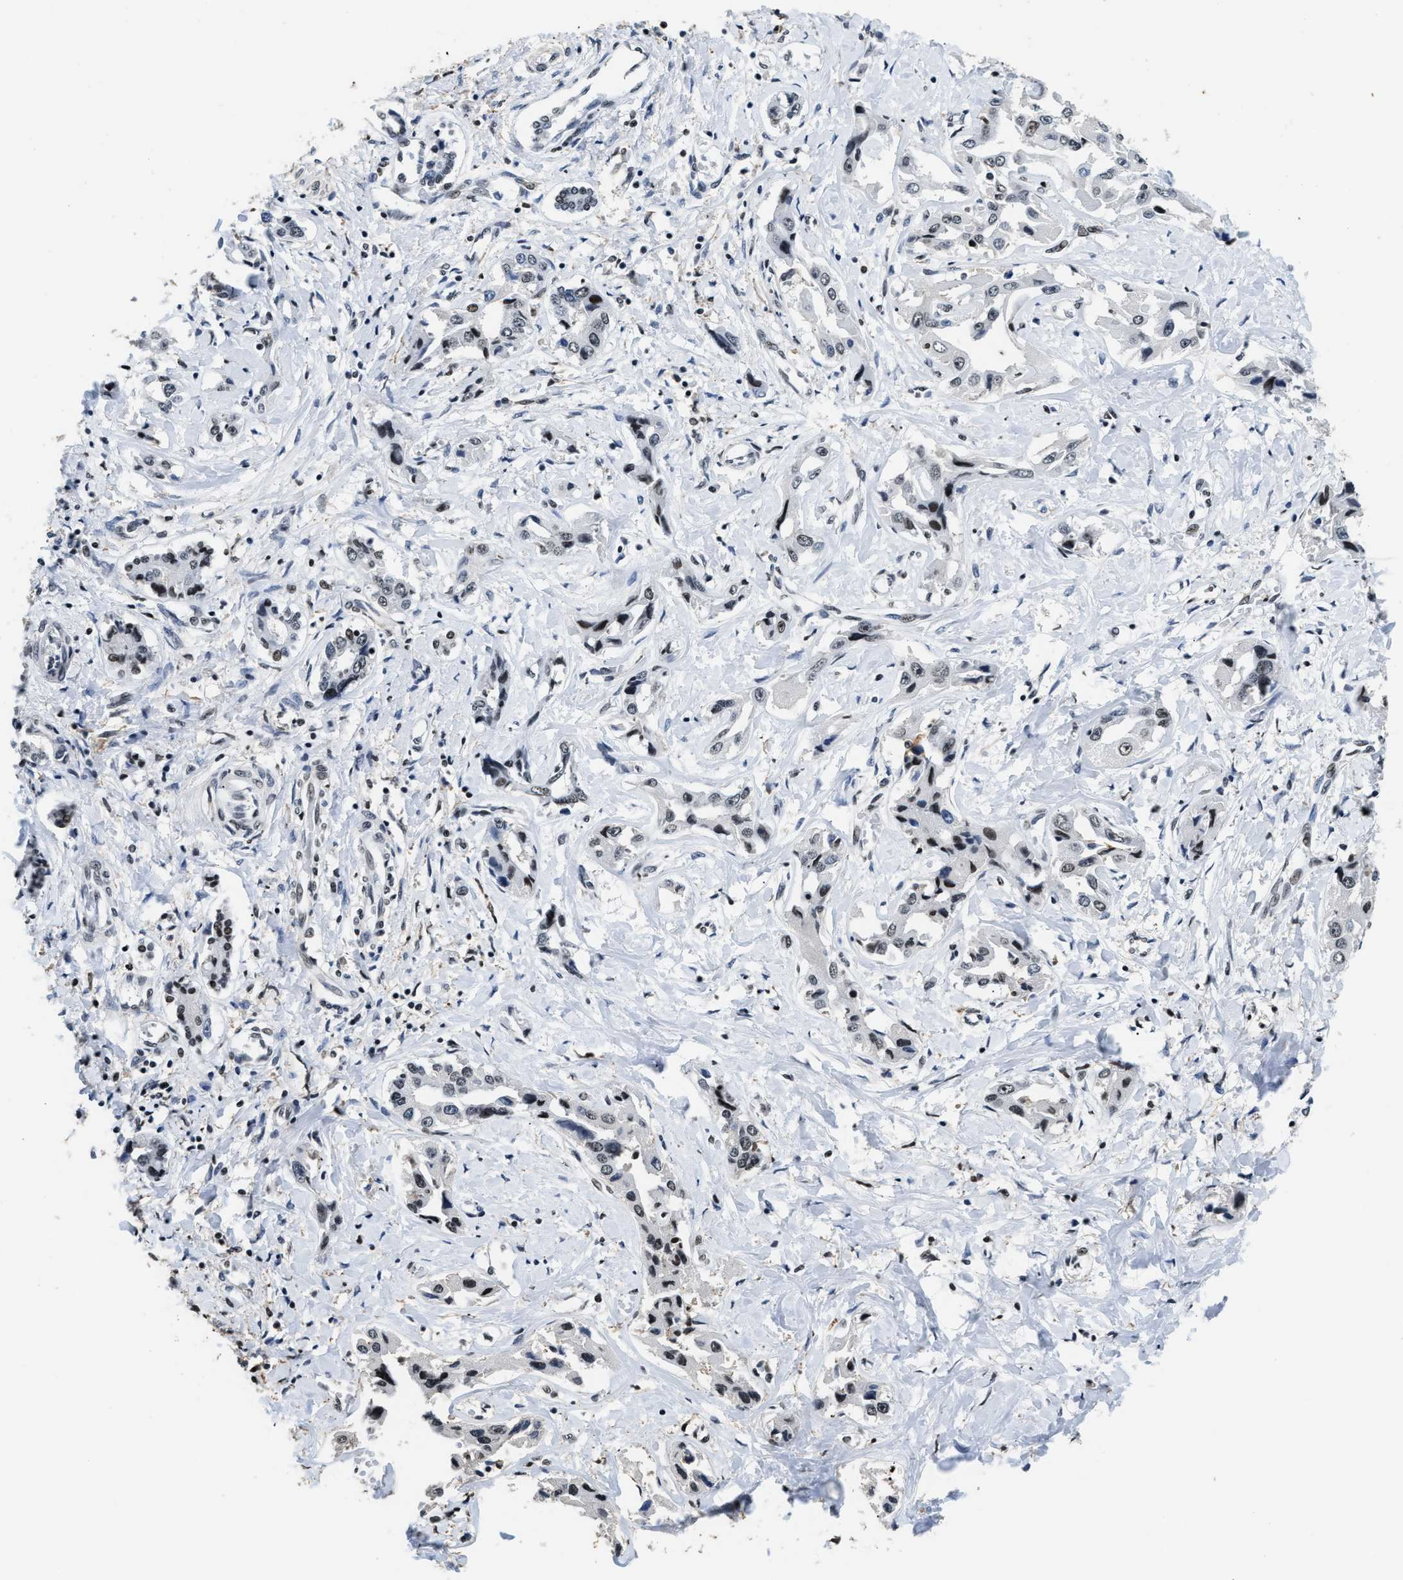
{"staining": {"intensity": "negative", "quantity": "none", "location": "none"}, "tissue": "liver cancer", "cell_type": "Tumor cells", "image_type": "cancer", "snomed": [{"axis": "morphology", "description": "Cholangiocarcinoma"}, {"axis": "topography", "description": "Liver"}], "caption": "Photomicrograph shows no significant protein positivity in tumor cells of cholangiocarcinoma (liver).", "gene": "RAD21", "patient": {"sex": "male", "age": 59}}